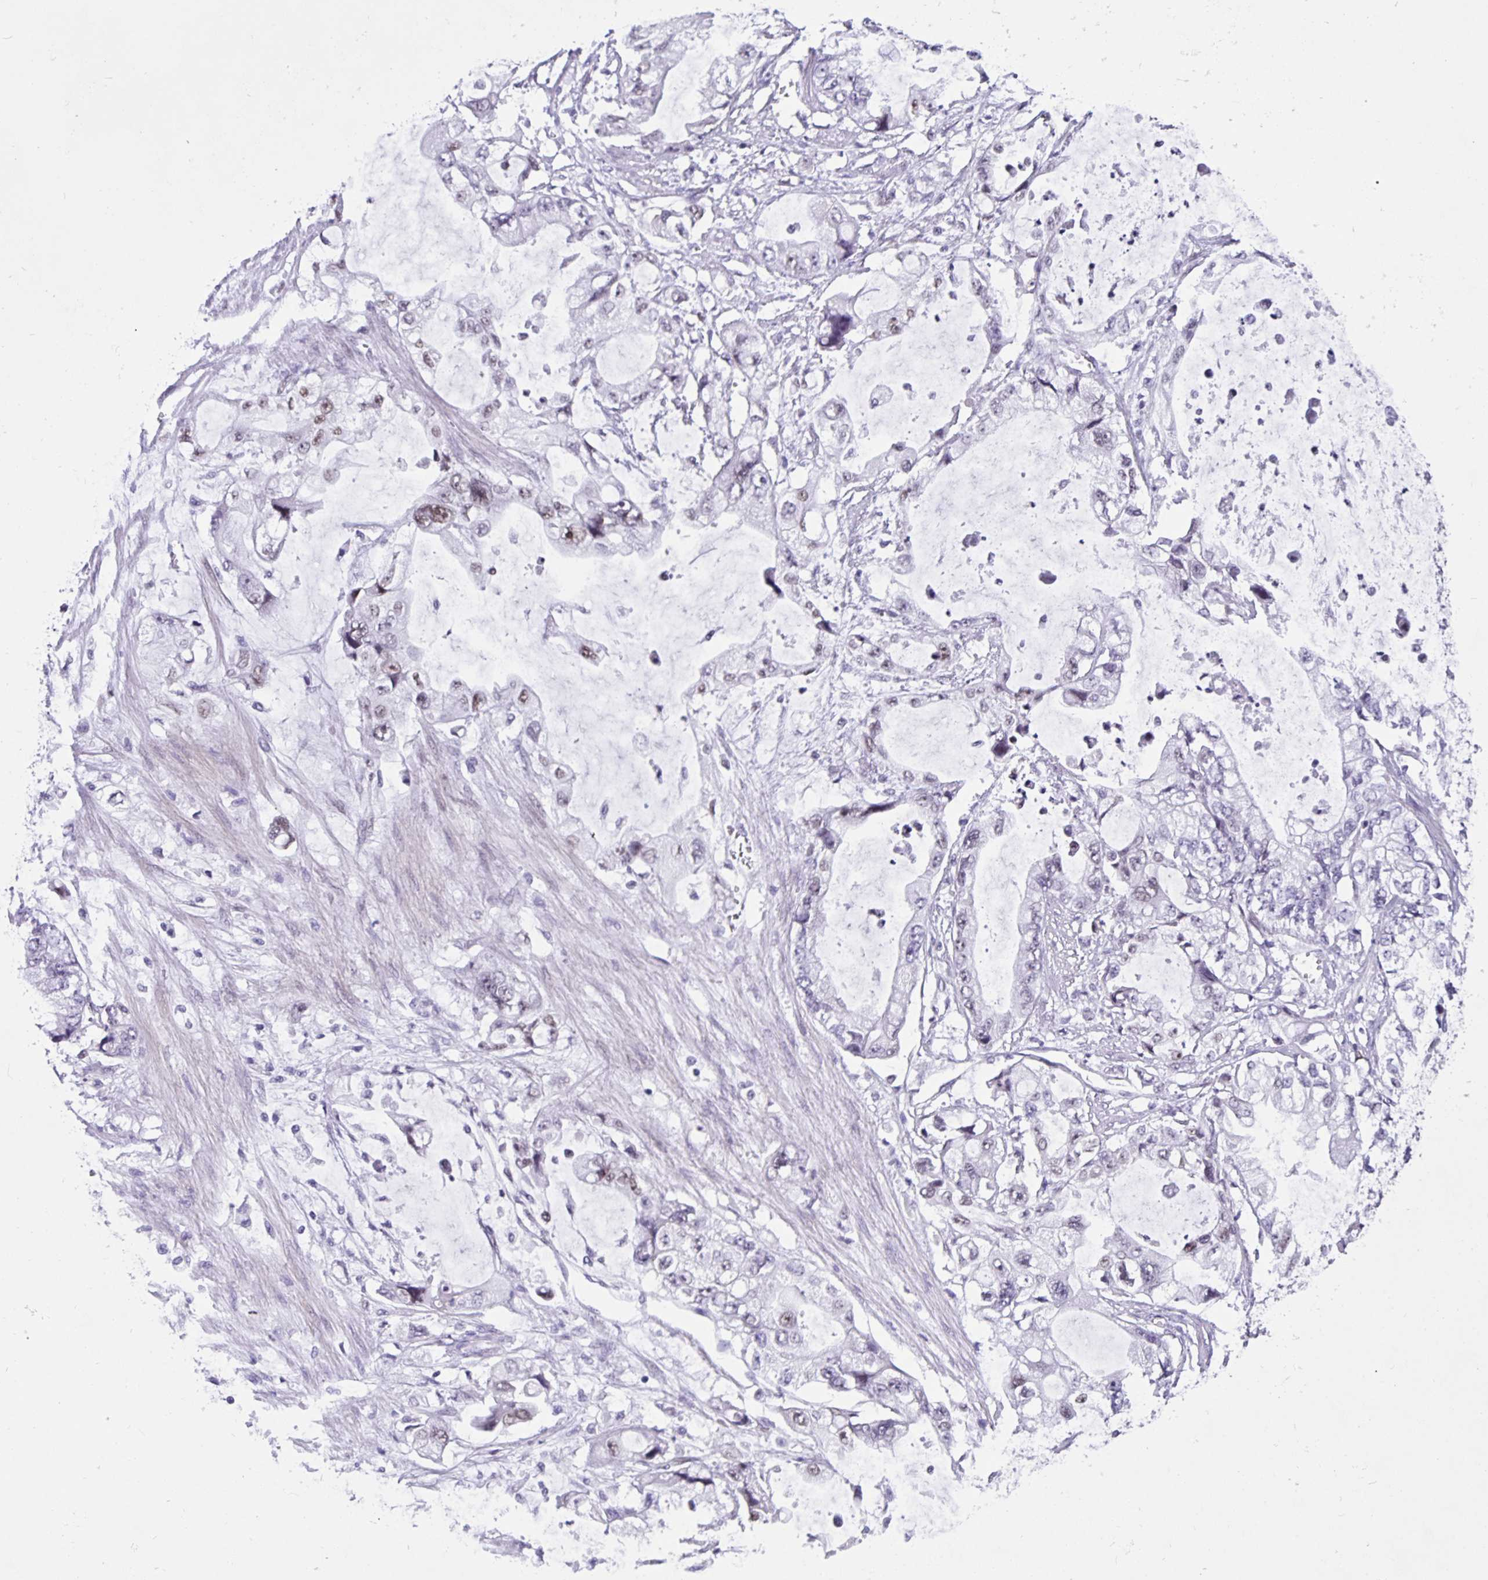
{"staining": {"intensity": "negative", "quantity": "none", "location": "none"}, "tissue": "stomach cancer", "cell_type": "Tumor cells", "image_type": "cancer", "snomed": [{"axis": "morphology", "description": "Adenocarcinoma, NOS"}, {"axis": "topography", "description": "Pancreas"}, {"axis": "topography", "description": "Stomach, upper"}, {"axis": "topography", "description": "Stomach"}], "caption": "Tumor cells are negative for brown protein staining in stomach cancer (adenocarcinoma).", "gene": "FOSL2", "patient": {"sex": "male", "age": 77}}